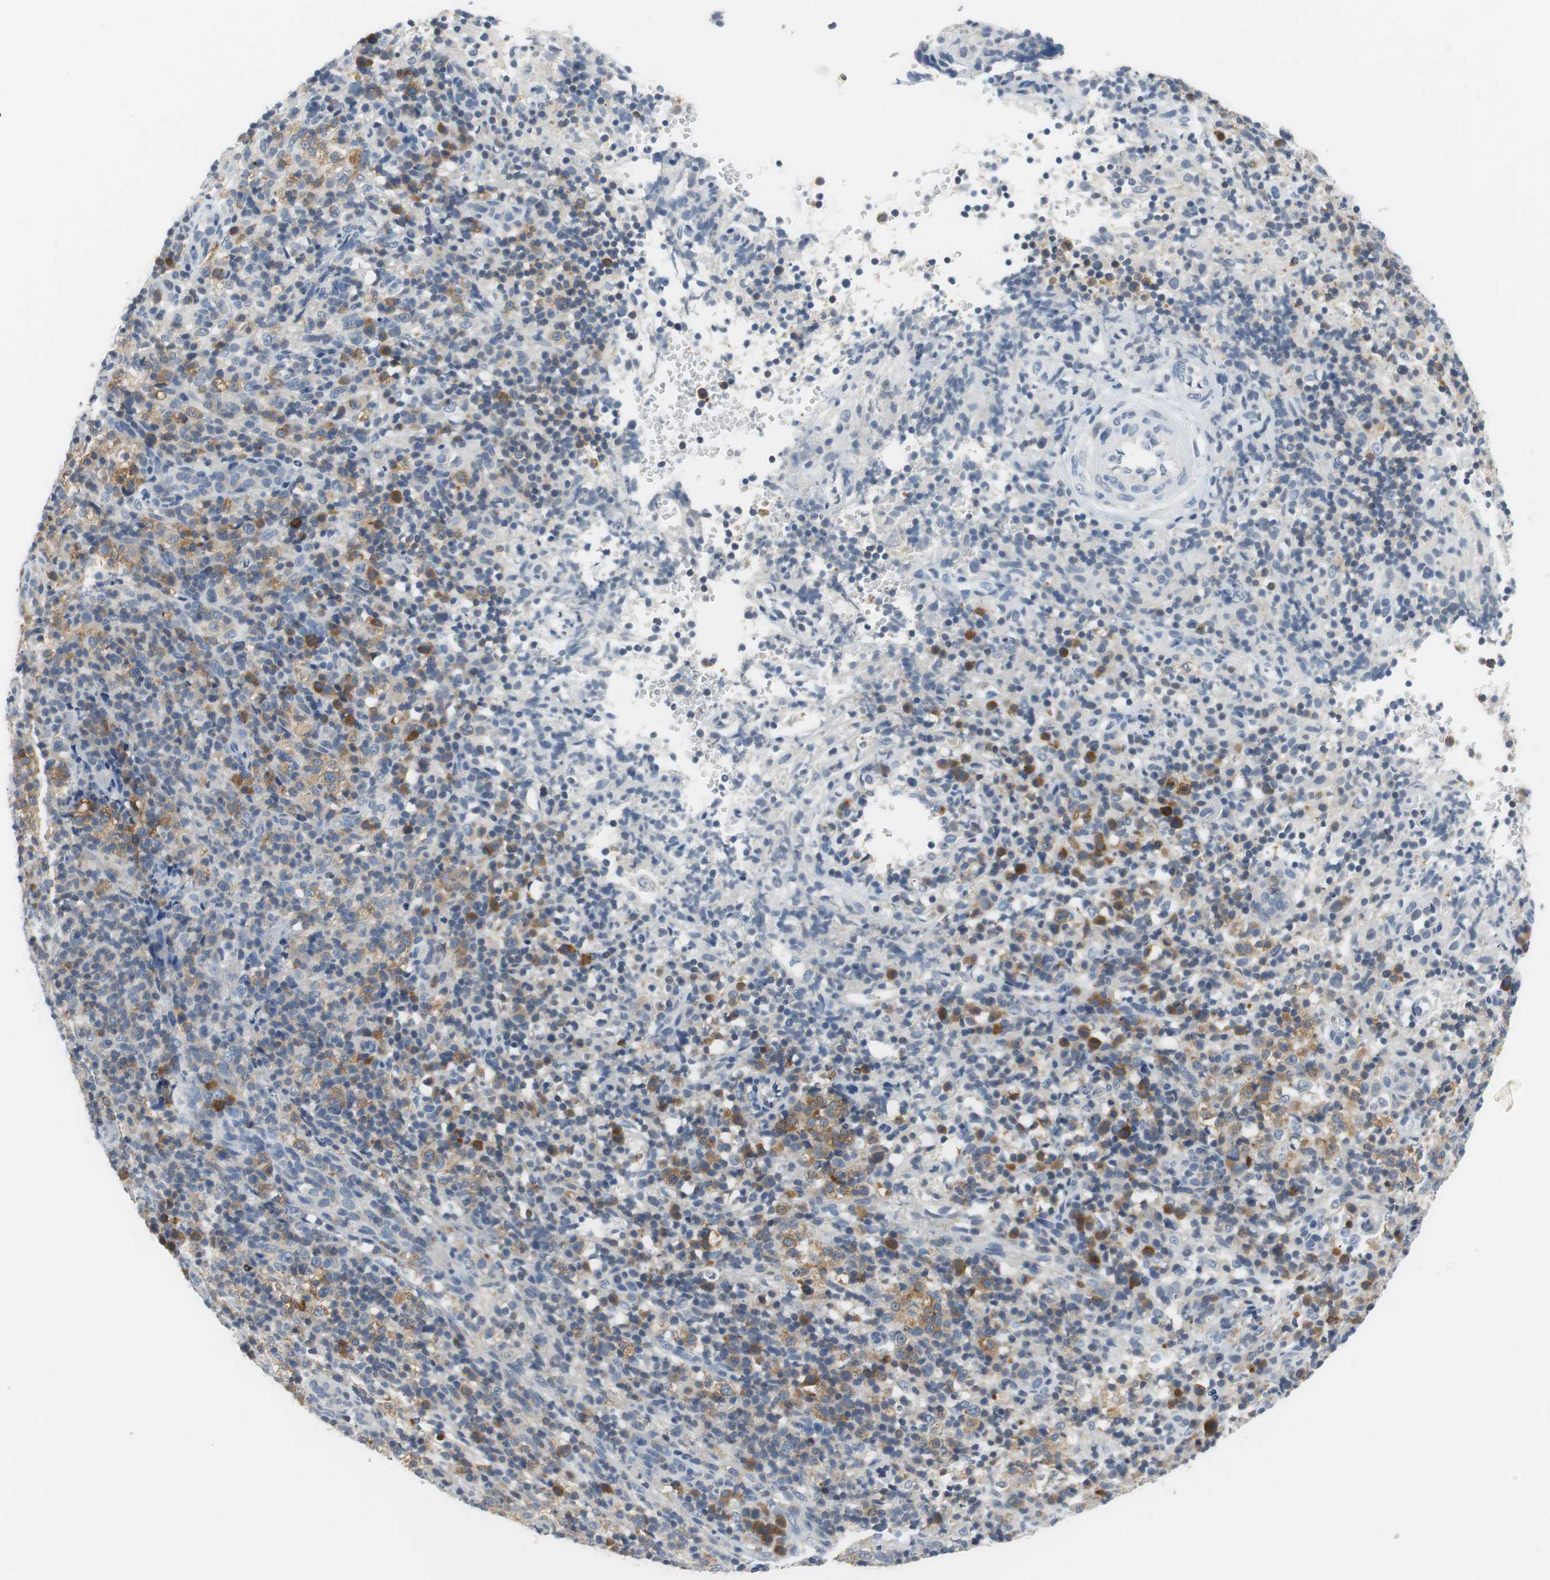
{"staining": {"intensity": "weak", "quantity": "<25%", "location": "cytoplasmic/membranous"}, "tissue": "lymphoma", "cell_type": "Tumor cells", "image_type": "cancer", "snomed": [{"axis": "morphology", "description": "Malignant lymphoma, non-Hodgkin's type, High grade"}, {"axis": "topography", "description": "Lymph node"}], "caption": "High power microscopy photomicrograph of an immunohistochemistry (IHC) micrograph of malignant lymphoma, non-Hodgkin's type (high-grade), revealing no significant staining in tumor cells.", "gene": "GLCCI1", "patient": {"sex": "female", "age": 76}}